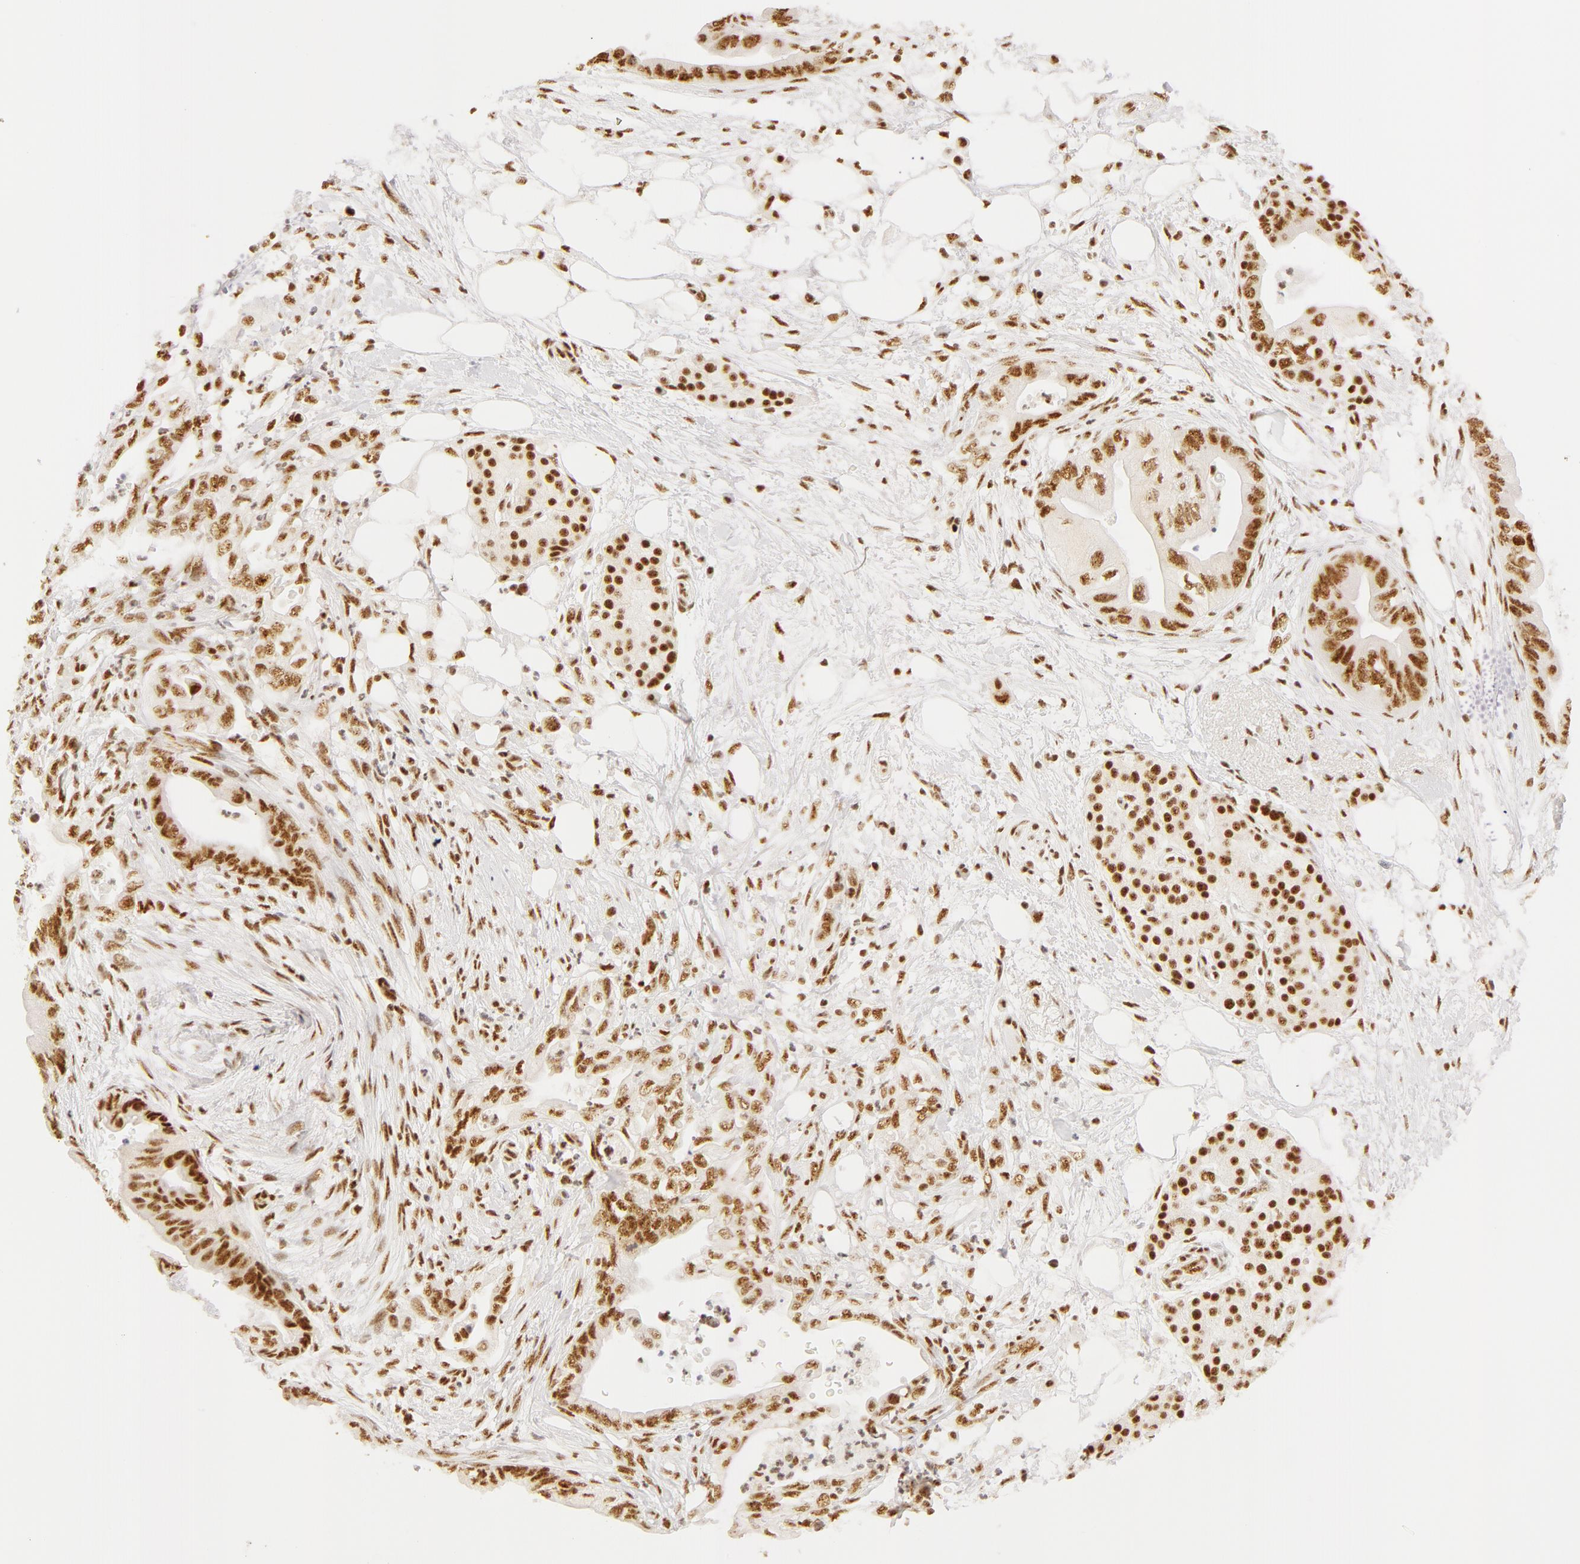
{"staining": {"intensity": "moderate", "quantity": ">75%", "location": "nuclear"}, "tissue": "pancreatic cancer", "cell_type": "Tumor cells", "image_type": "cancer", "snomed": [{"axis": "morphology", "description": "Adenocarcinoma, NOS"}, {"axis": "topography", "description": "Pancreas"}], "caption": "This photomicrograph reveals pancreatic adenocarcinoma stained with IHC to label a protein in brown. The nuclear of tumor cells show moderate positivity for the protein. Nuclei are counter-stained blue.", "gene": "RBM39", "patient": {"sex": "female", "age": 66}}